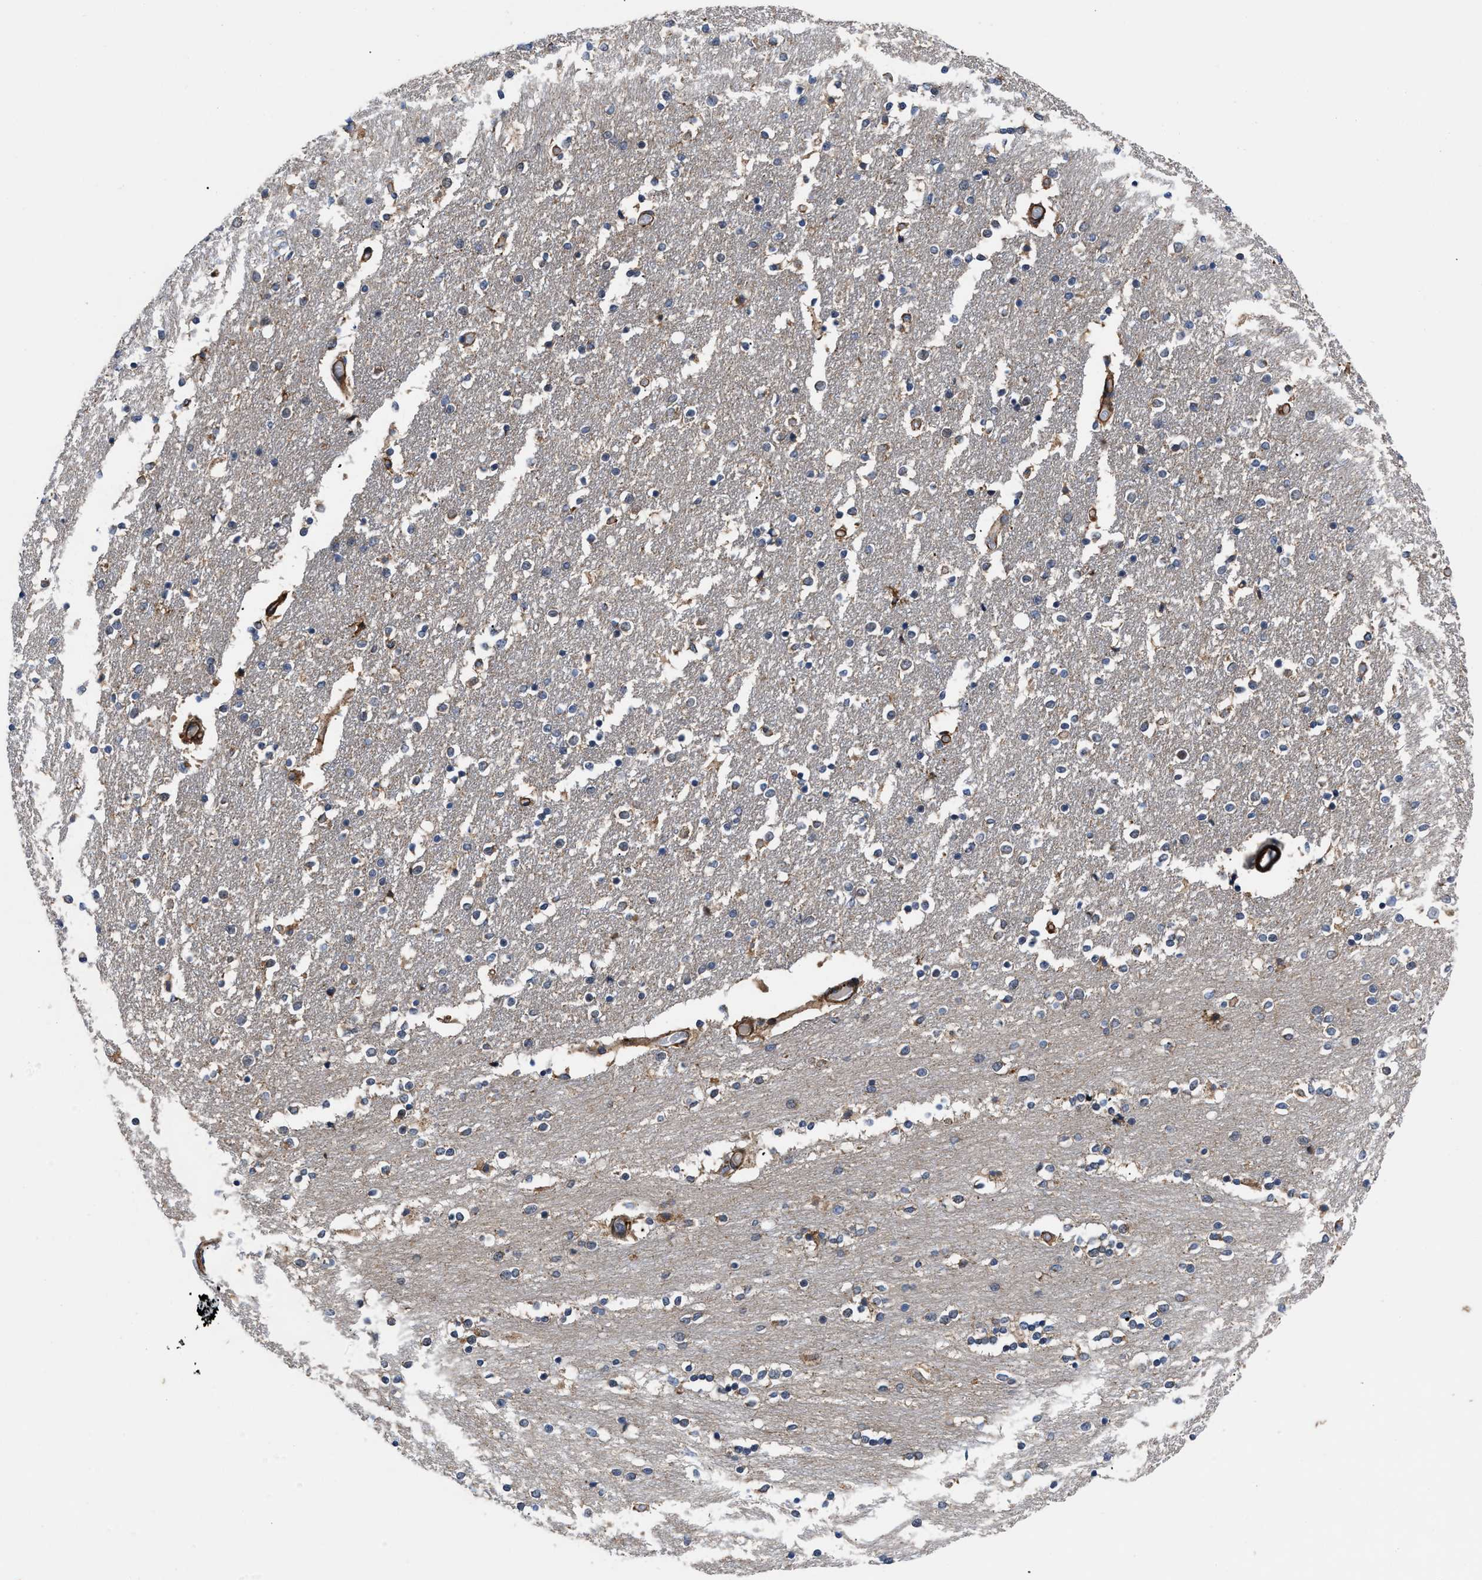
{"staining": {"intensity": "moderate", "quantity": "25%-75%", "location": "cytoplasmic/membranous"}, "tissue": "caudate", "cell_type": "Glial cells", "image_type": "normal", "snomed": [{"axis": "morphology", "description": "Normal tissue, NOS"}, {"axis": "topography", "description": "Lateral ventricle wall"}], "caption": "Immunohistochemistry (IHC) micrograph of unremarkable caudate stained for a protein (brown), which displays medium levels of moderate cytoplasmic/membranous expression in about 25%-75% of glial cells.", "gene": "SPAST", "patient": {"sex": "female", "age": 54}}